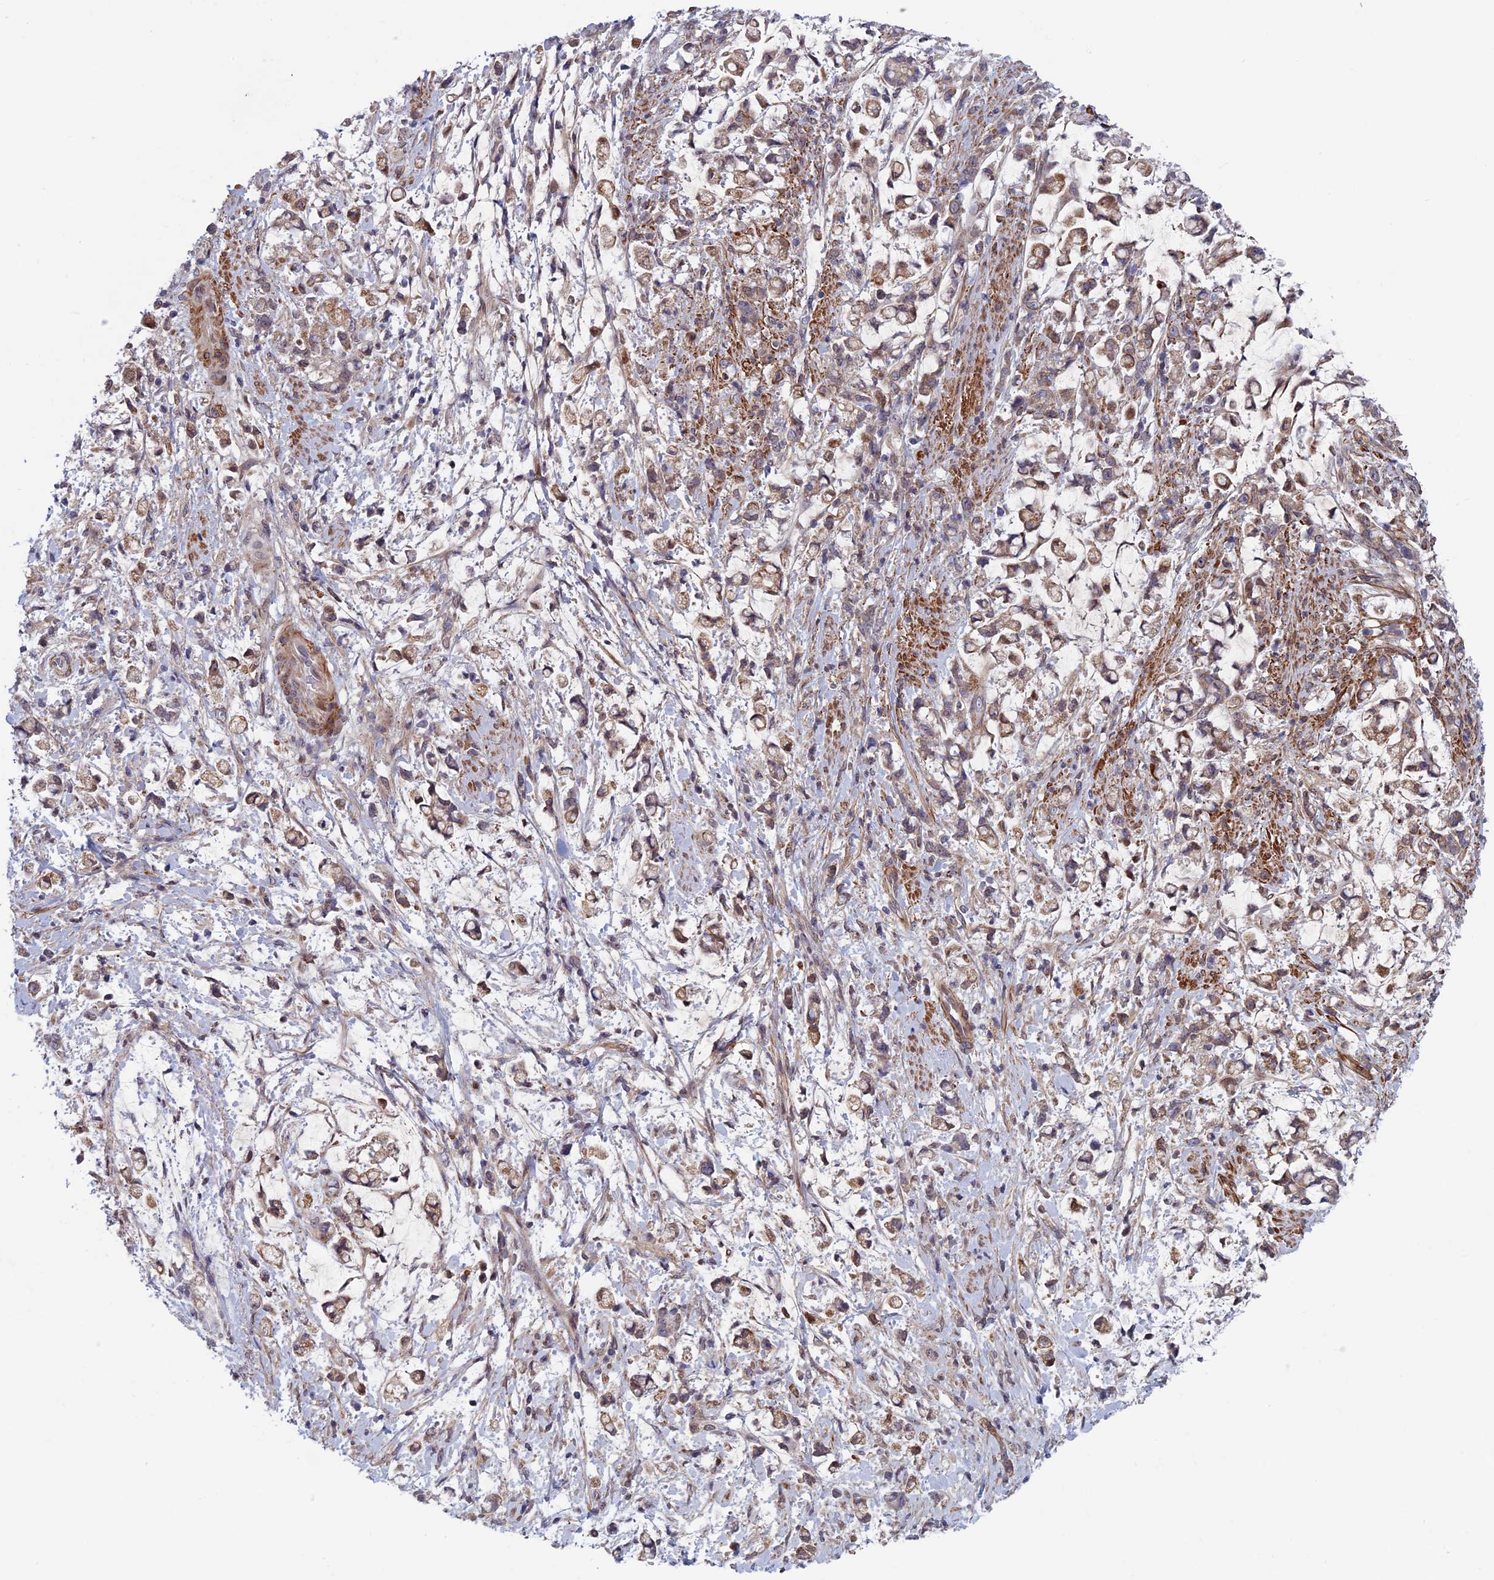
{"staining": {"intensity": "moderate", "quantity": "25%-75%", "location": "cytoplasmic/membranous"}, "tissue": "stomach cancer", "cell_type": "Tumor cells", "image_type": "cancer", "snomed": [{"axis": "morphology", "description": "Adenocarcinoma, NOS"}, {"axis": "topography", "description": "Stomach"}], "caption": "Stomach cancer (adenocarcinoma) stained for a protein displays moderate cytoplasmic/membranous positivity in tumor cells. The staining was performed using DAB (3,3'-diaminobenzidine) to visualize the protein expression in brown, while the nuclei were stained in blue with hematoxylin (Magnification: 20x).", "gene": "FADS1", "patient": {"sex": "female", "age": 60}}